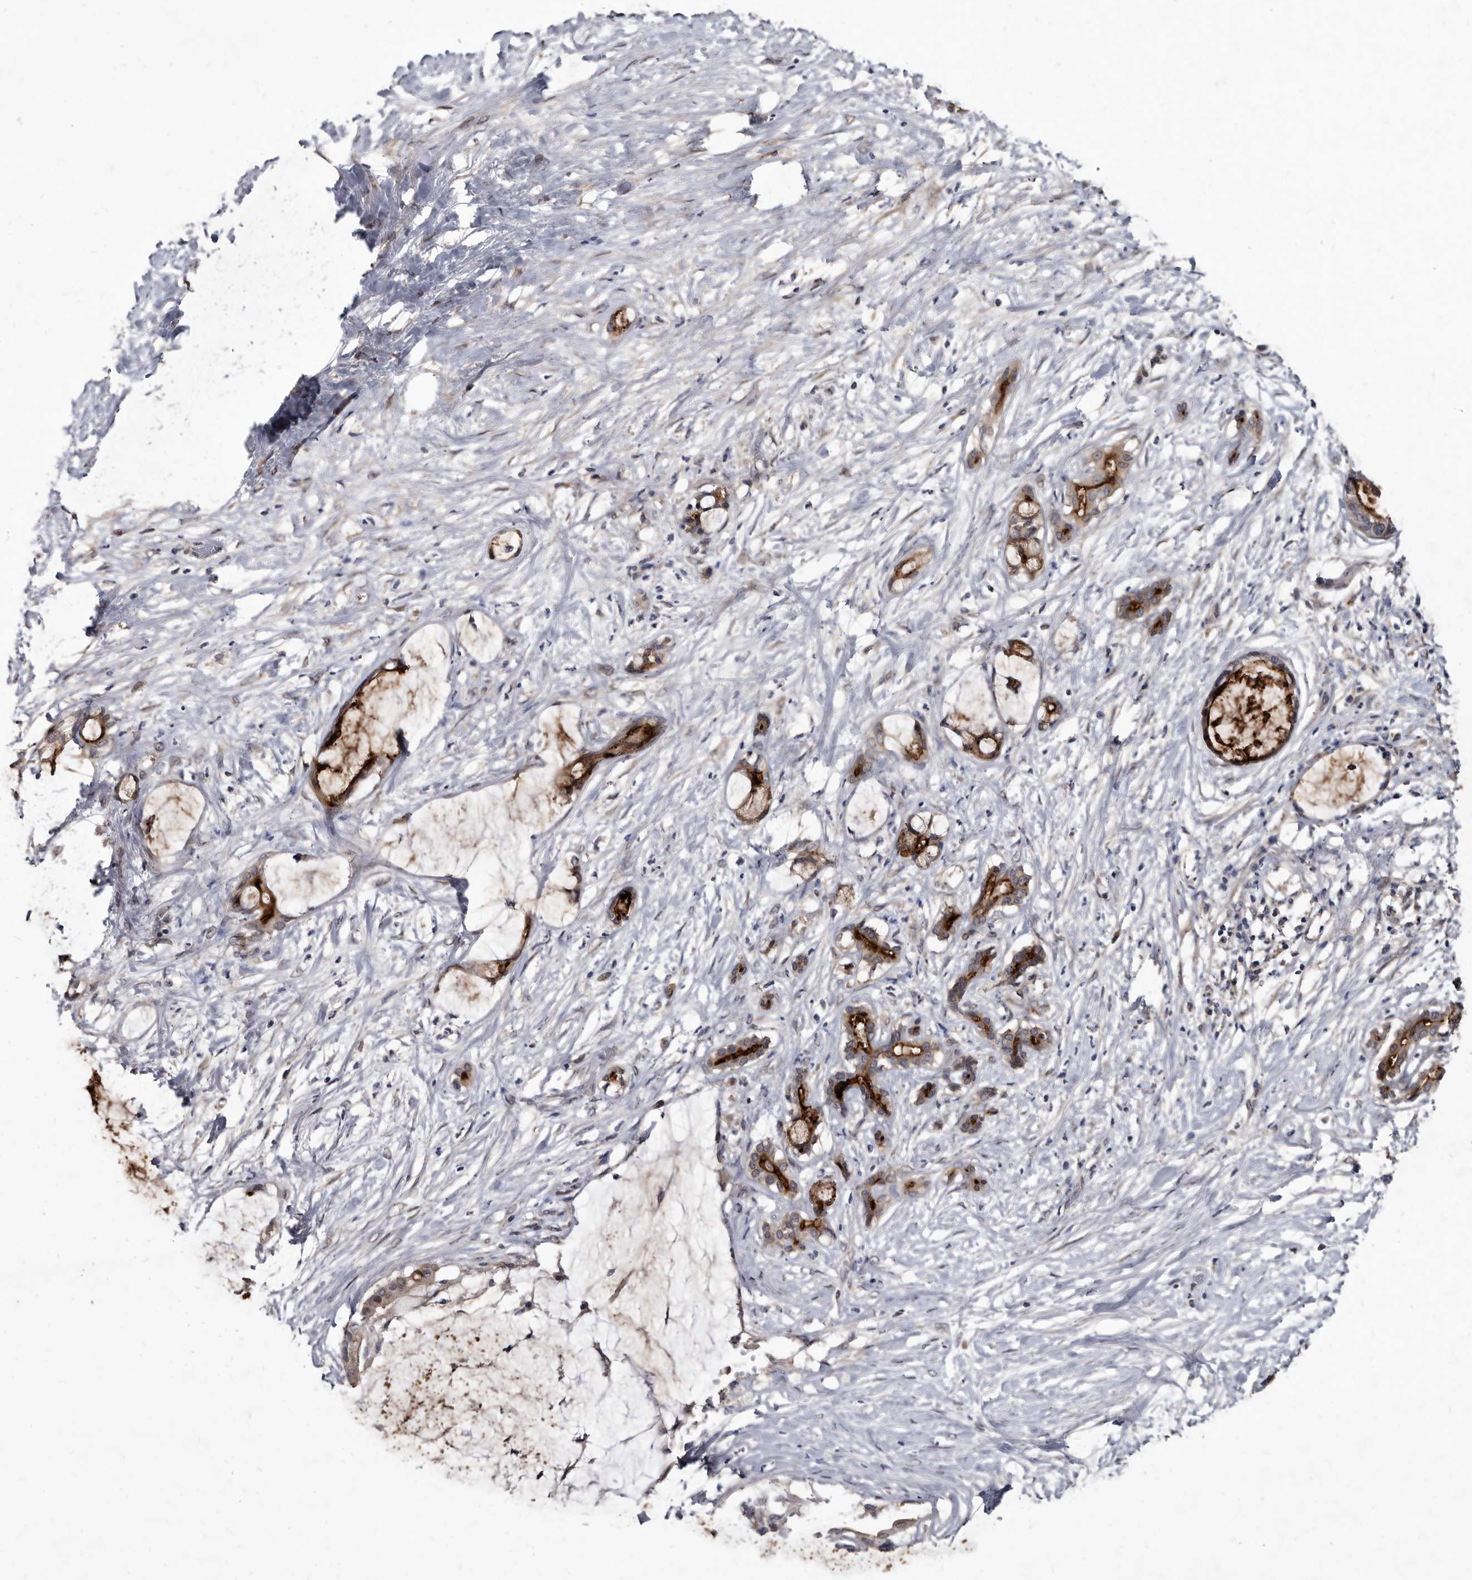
{"staining": {"intensity": "moderate", "quantity": "25%-75%", "location": "cytoplasmic/membranous"}, "tissue": "pancreatic cancer", "cell_type": "Tumor cells", "image_type": "cancer", "snomed": [{"axis": "morphology", "description": "Adenocarcinoma, NOS"}, {"axis": "topography", "description": "Pancreas"}], "caption": "There is medium levels of moderate cytoplasmic/membranous staining in tumor cells of adenocarcinoma (pancreatic), as demonstrated by immunohistochemical staining (brown color).", "gene": "PROM1", "patient": {"sex": "male", "age": 41}}